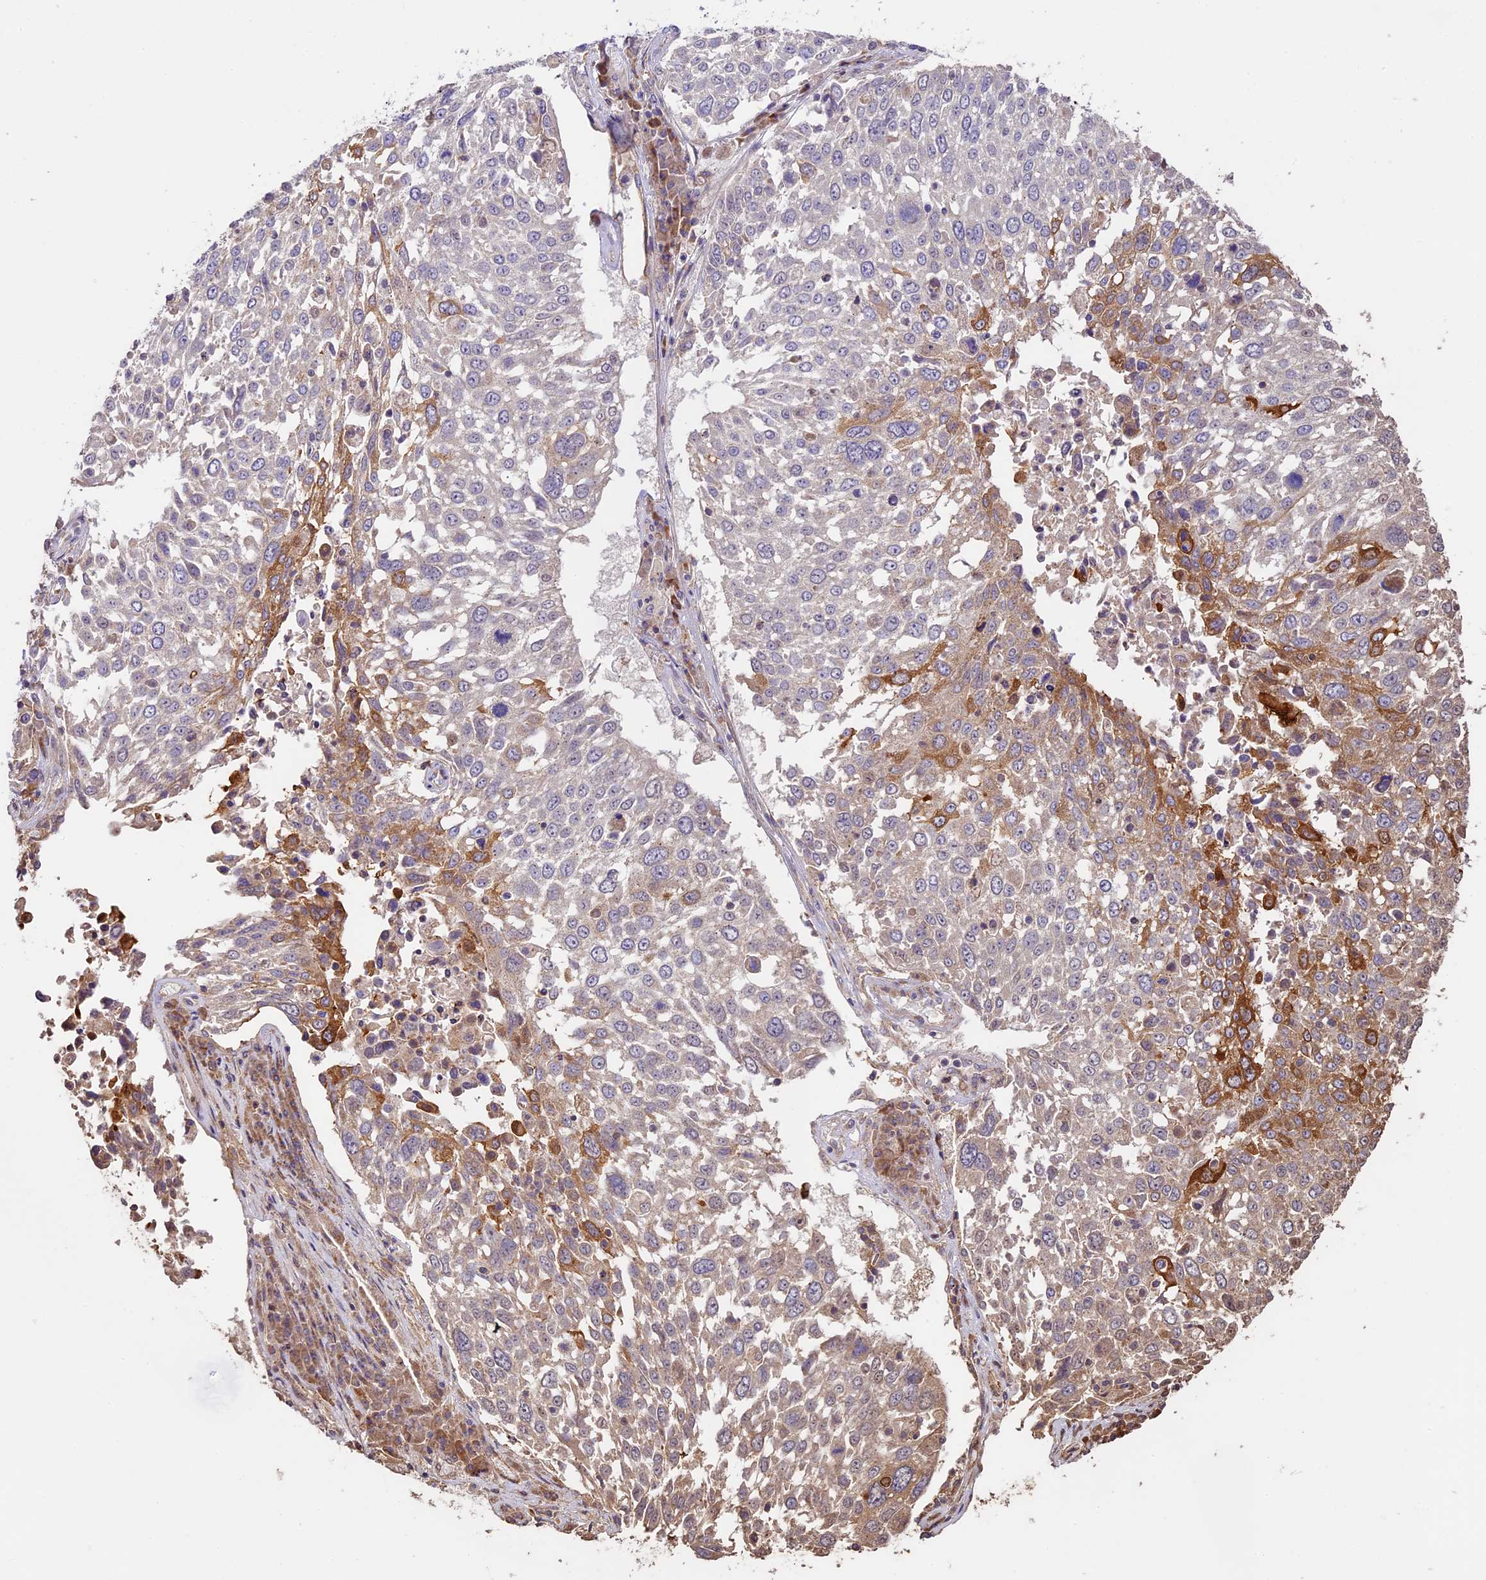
{"staining": {"intensity": "moderate", "quantity": "<25%", "location": "cytoplasmic/membranous"}, "tissue": "lung cancer", "cell_type": "Tumor cells", "image_type": "cancer", "snomed": [{"axis": "morphology", "description": "Squamous cell carcinoma, NOS"}, {"axis": "topography", "description": "Lung"}], "caption": "Immunohistochemical staining of lung squamous cell carcinoma reveals low levels of moderate cytoplasmic/membranous positivity in approximately <25% of tumor cells.", "gene": "BCAS4", "patient": {"sex": "male", "age": 65}}